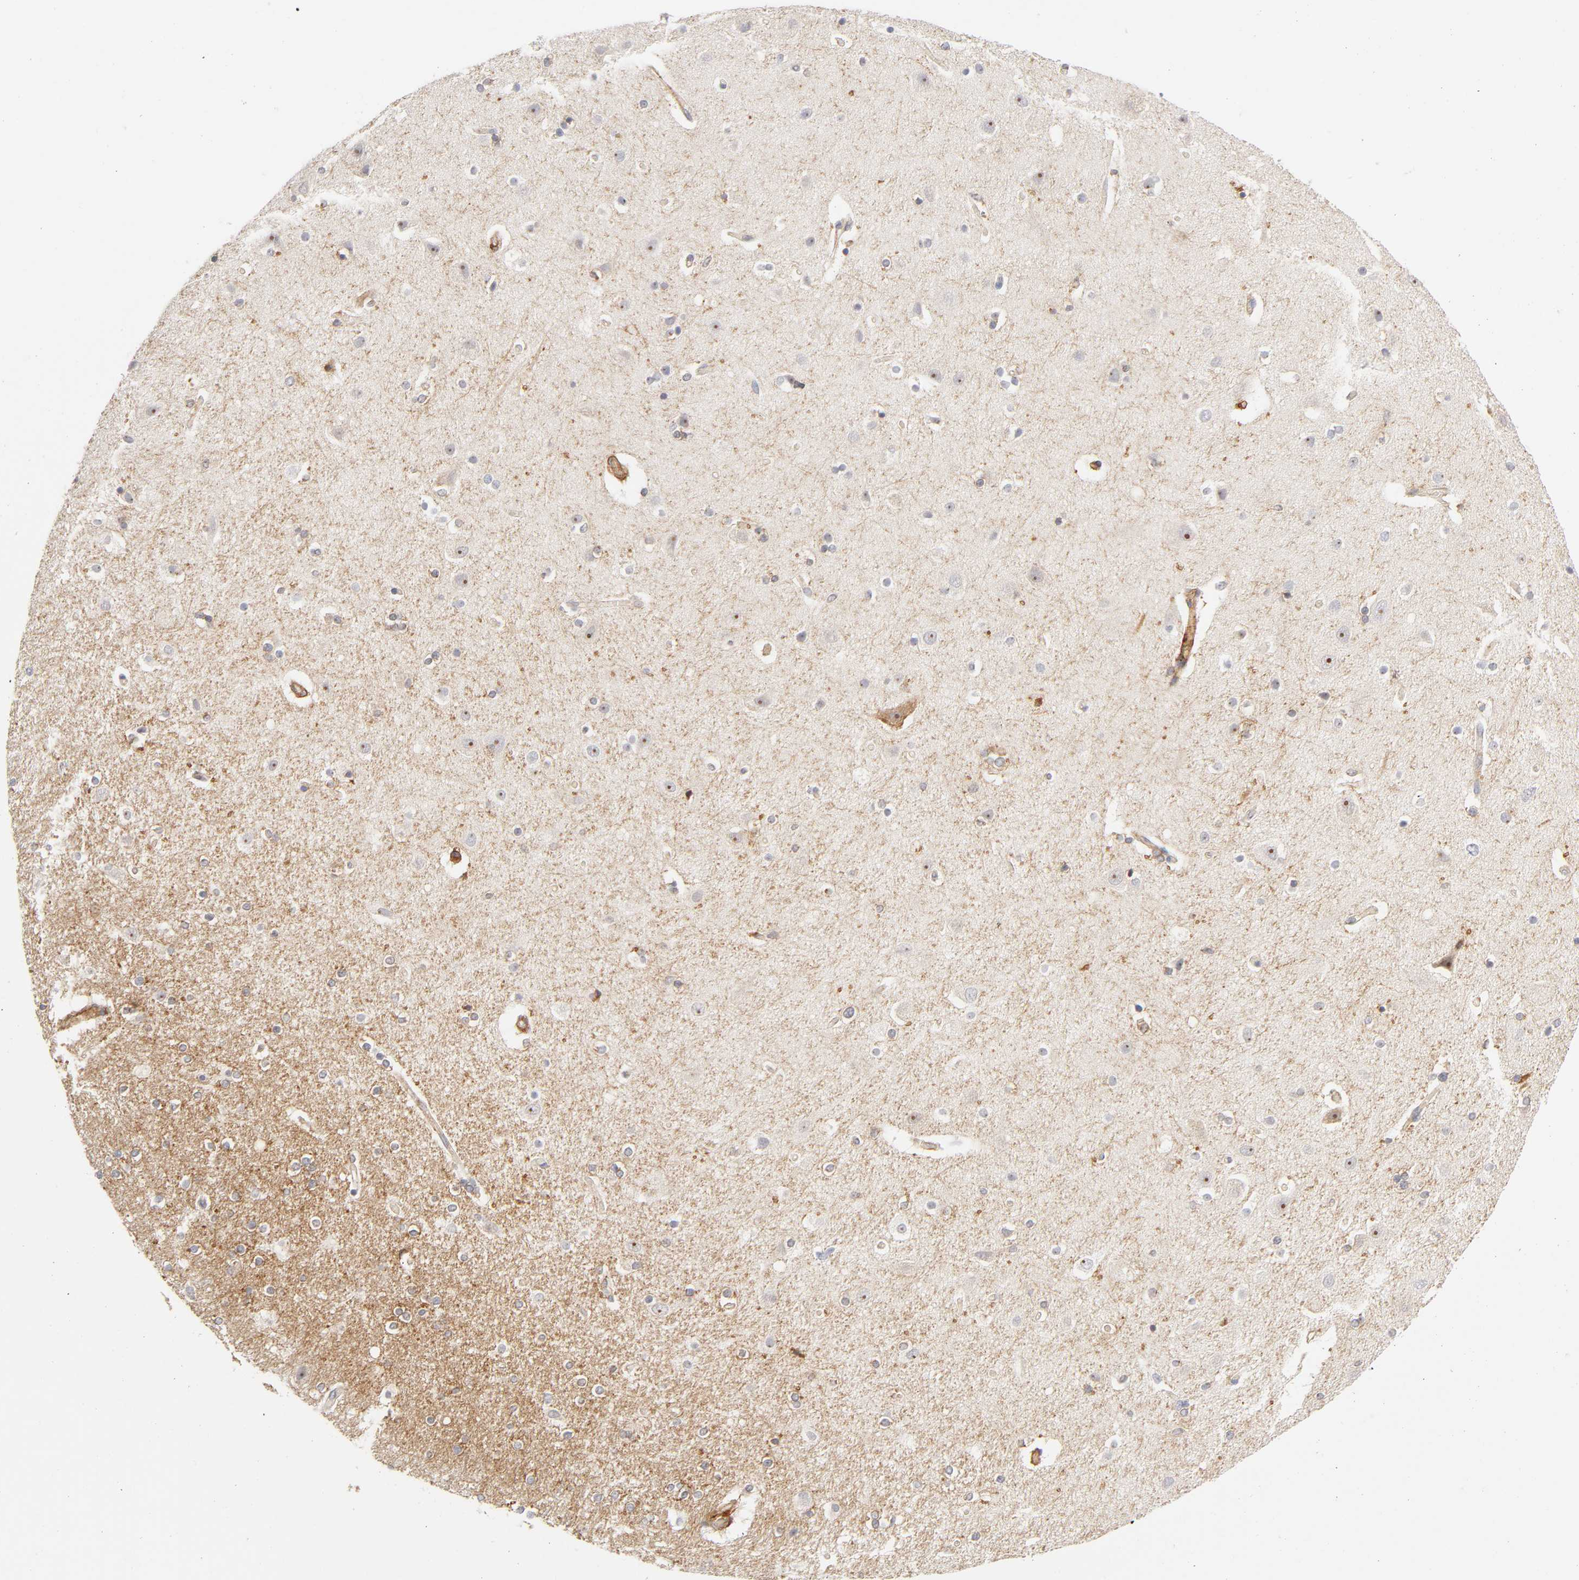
{"staining": {"intensity": "moderate", "quantity": "25%-75%", "location": "cytoplasmic/membranous"}, "tissue": "caudate", "cell_type": "Glial cells", "image_type": "normal", "snomed": [{"axis": "morphology", "description": "Normal tissue, NOS"}, {"axis": "topography", "description": "Lateral ventricle wall"}], "caption": "Normal caudate exhibits moderate cytoplasmic/membranous staining in about 25%-75% of glial cells (Stains: DAB (3,3'-diaminobenzidine) in brown, nuclei in blue, Microscopy: brightfield microscopy at high magnification)..", "gene": "PLD1", "patient": {"sex": "female", "age": 54}}